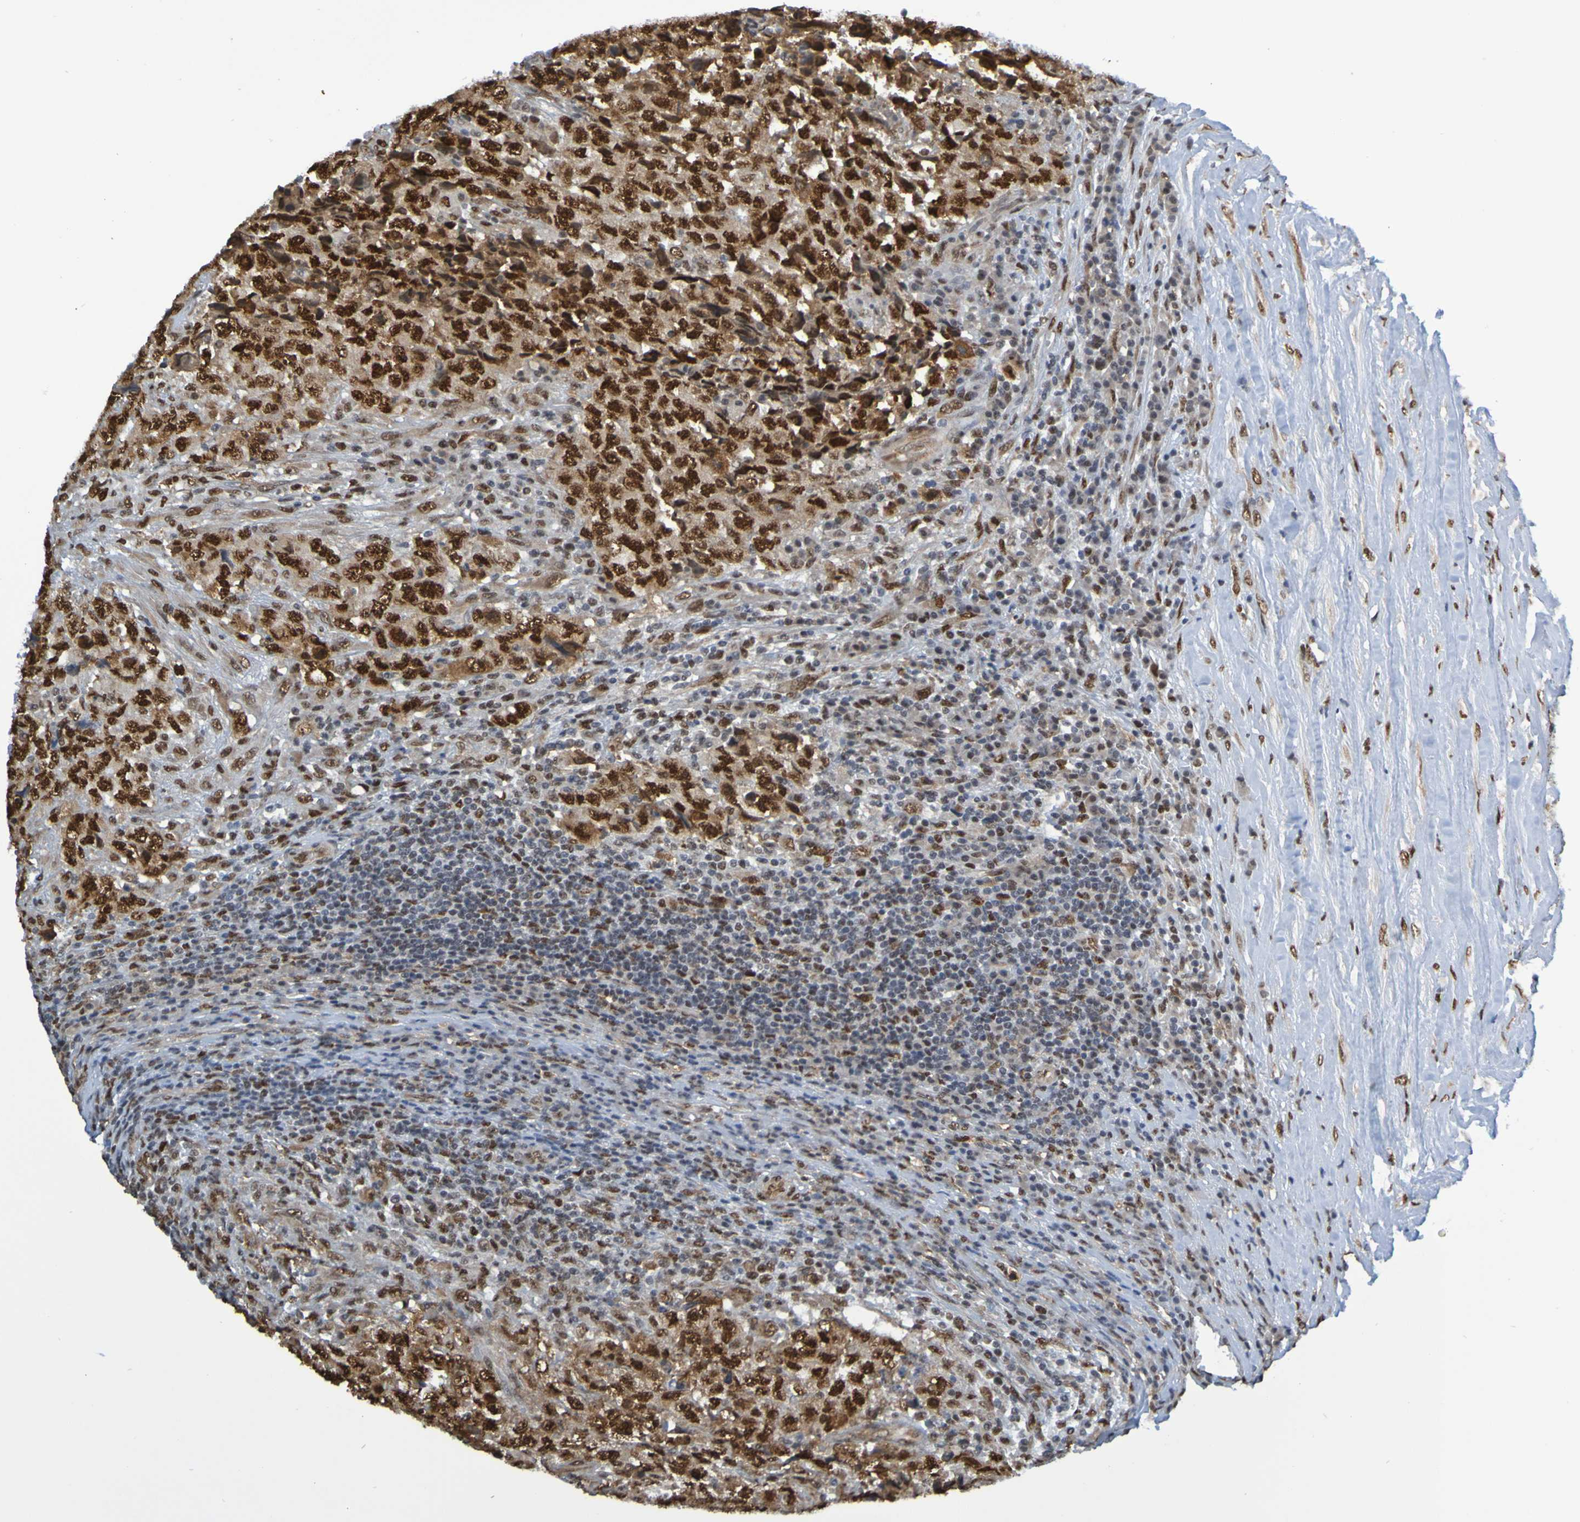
{"staining": {"intensity": "strong", "quantity": ">75%", "location": "nuclear"}, "tissue": "testis cancer", "cell_type": "Tumor cells", "image_type": "cancer", "snomed": [{"axis": "morphology", "description": "Necrosis, NOS"}, {"axis": "morphology", "description": "Carcinoma, Embryonal, NOS"}, {"axis": "topography", "description": "Testis"}], "caption": "Immunohistochemical staining of human testis cancer (embryonal carcinoma) exhibits high levels of strong nuclear expression in about >75% of tumor cells.", "gene": "HDAC2", "patient": {"sex": "male", "age": 19}}